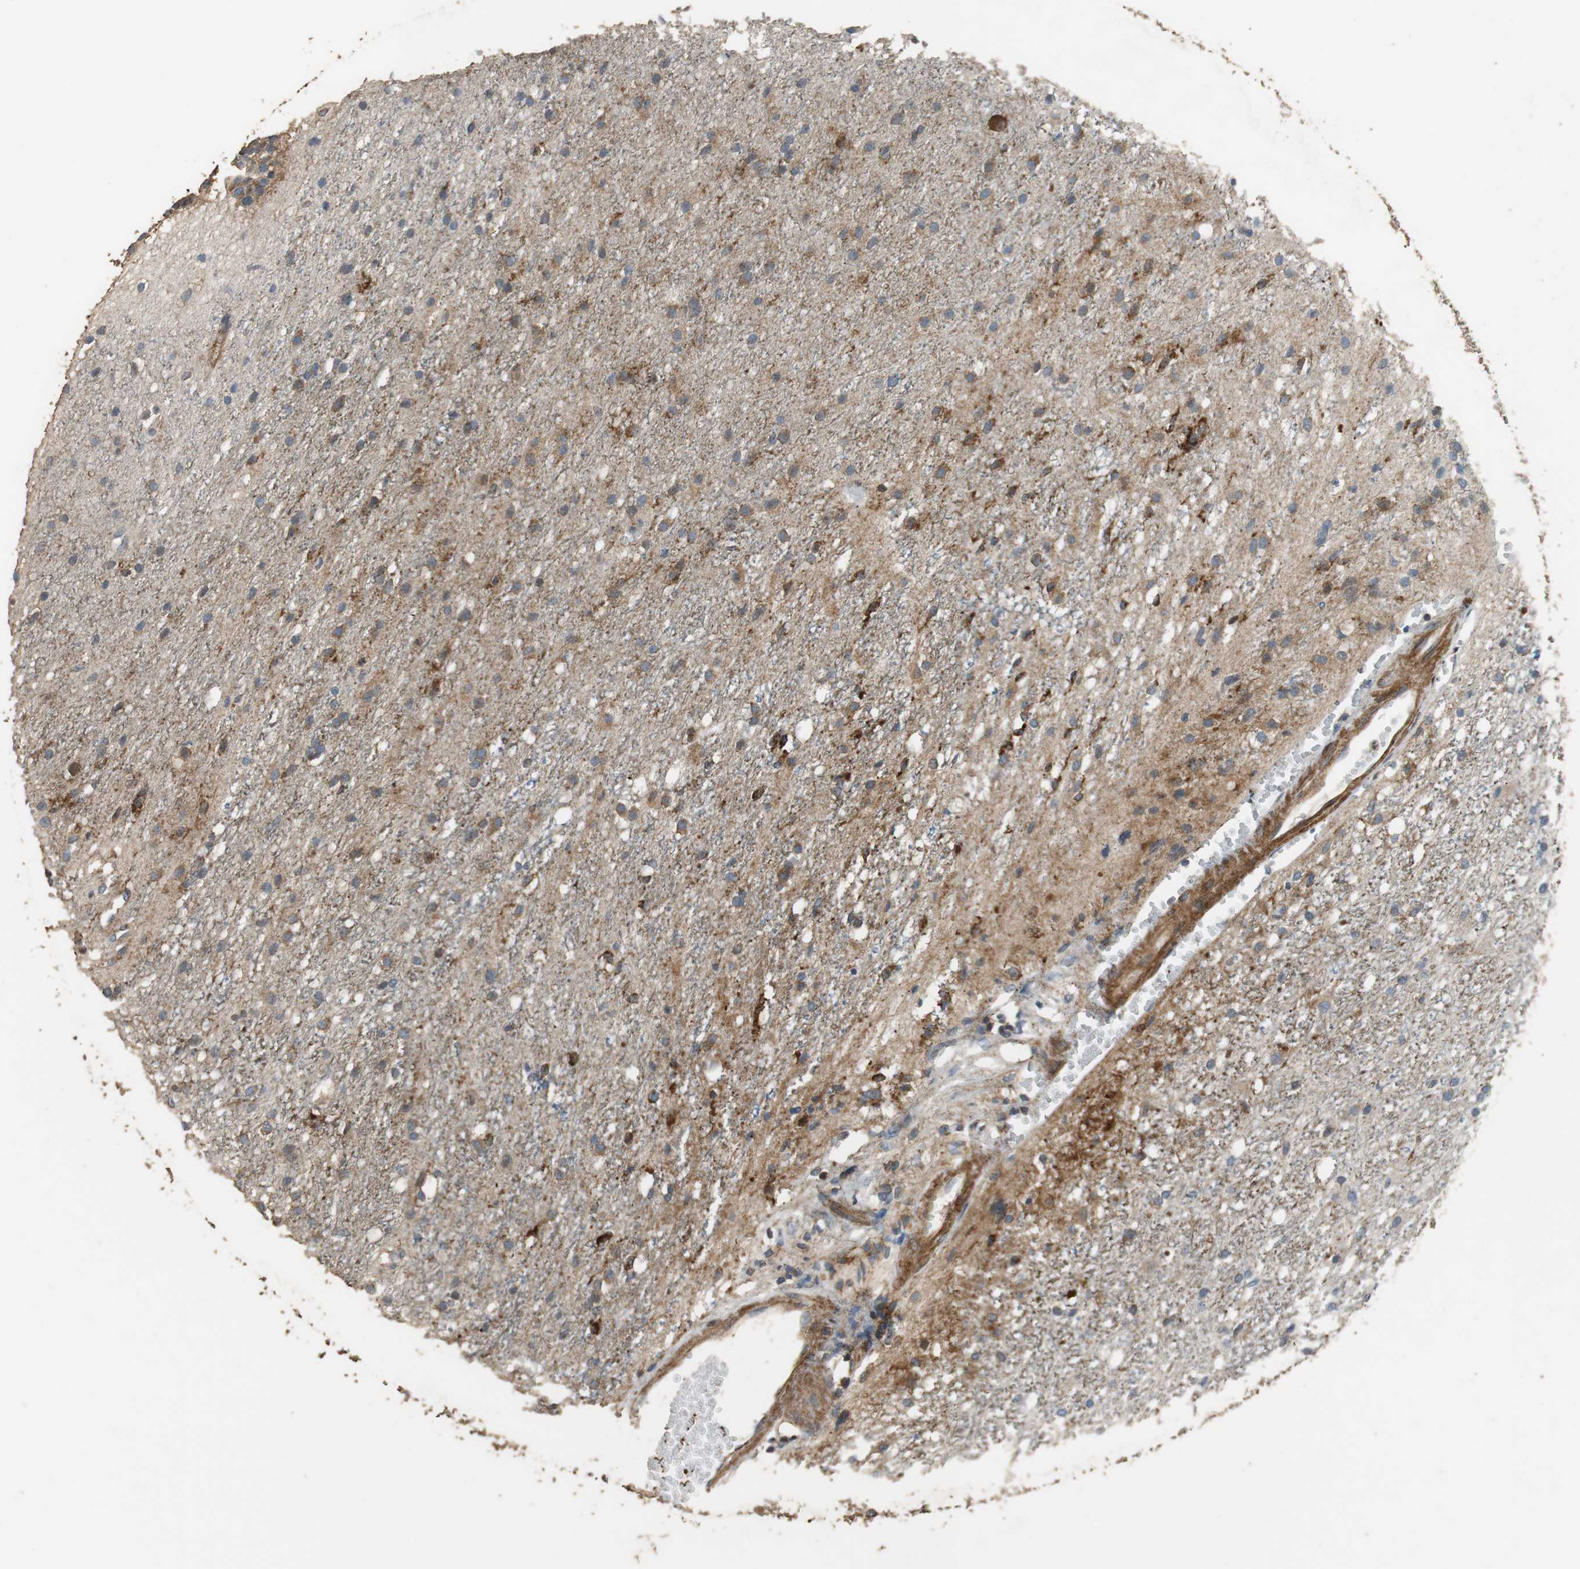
{"staining": {"intensity": "moderate", "quantity": ">75%", "location": "cytoplasmic/membranous"}, "tissue": "glioma", "cell_type": "Tumor cells", "image_type": "cancer", "snomed": [{"axis": "morphology", "description": "Glioma, malignant, High grade"}, {"axis": "topography", "description": "Brain"}], "caption": "This is an image of IHC staining of glioma, which shows moderate expression in the cytoplasmic/membranous of tumor cells.", "gene": "PRKRA", "patient": {"sex": "female", "age": 59}}